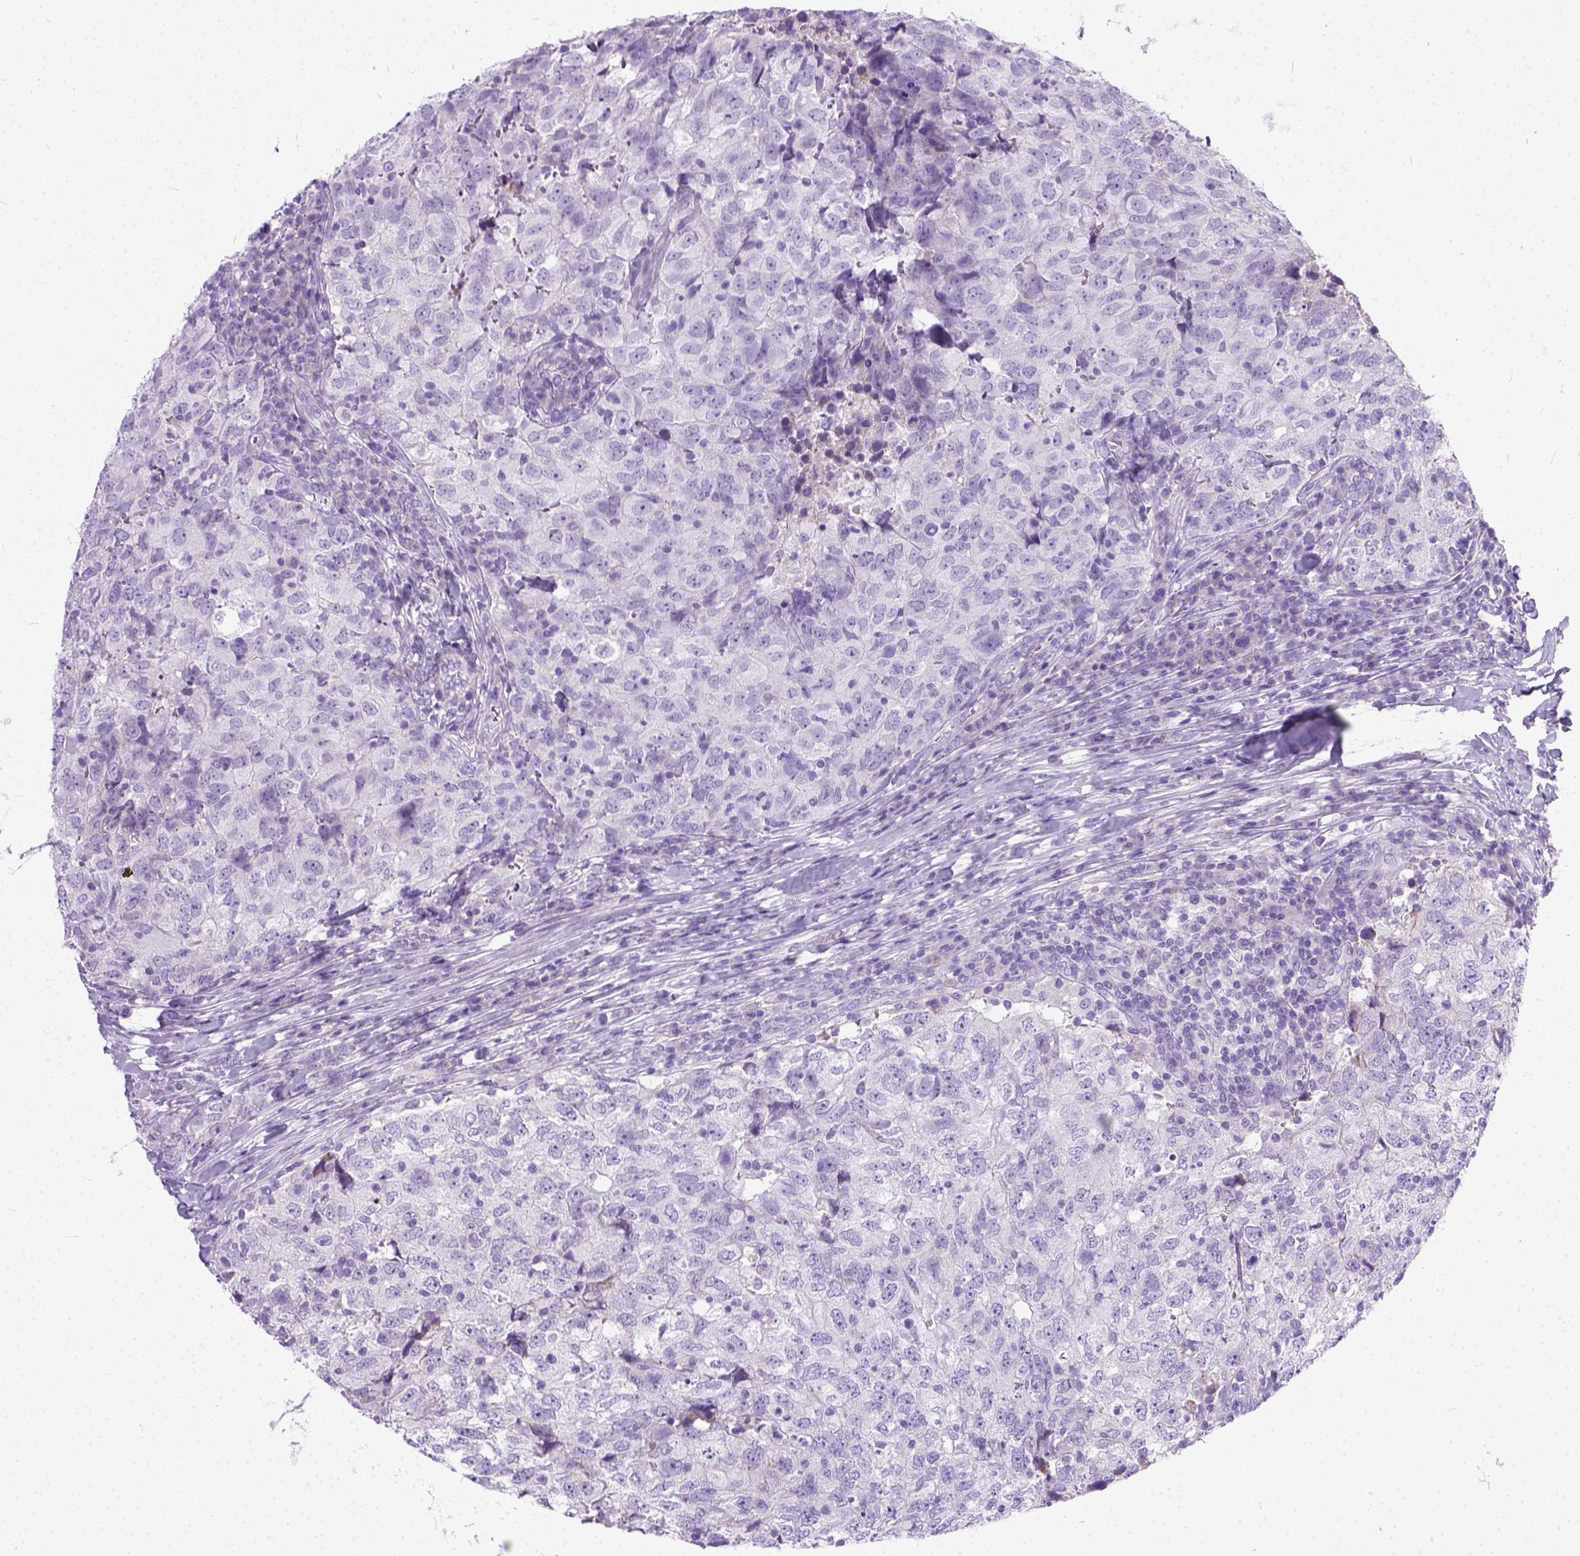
{"staining": {"intensity": "negative", "quantity": "none", "location": "none"}, "tissue": "breast cancer", "cell_type": "Tumor cells", "image_type": "cancer", "snomed": [{"axis": "morphology", "description": "Duct carcinoma"}, {"axis": "topography", "description": "Breast"}], "caption": "Micrograph shows no significant protein positivity in tumor cells of breast cancer.", "gene": "PLK5", "patient": {"sex": "female", "age": 30}}